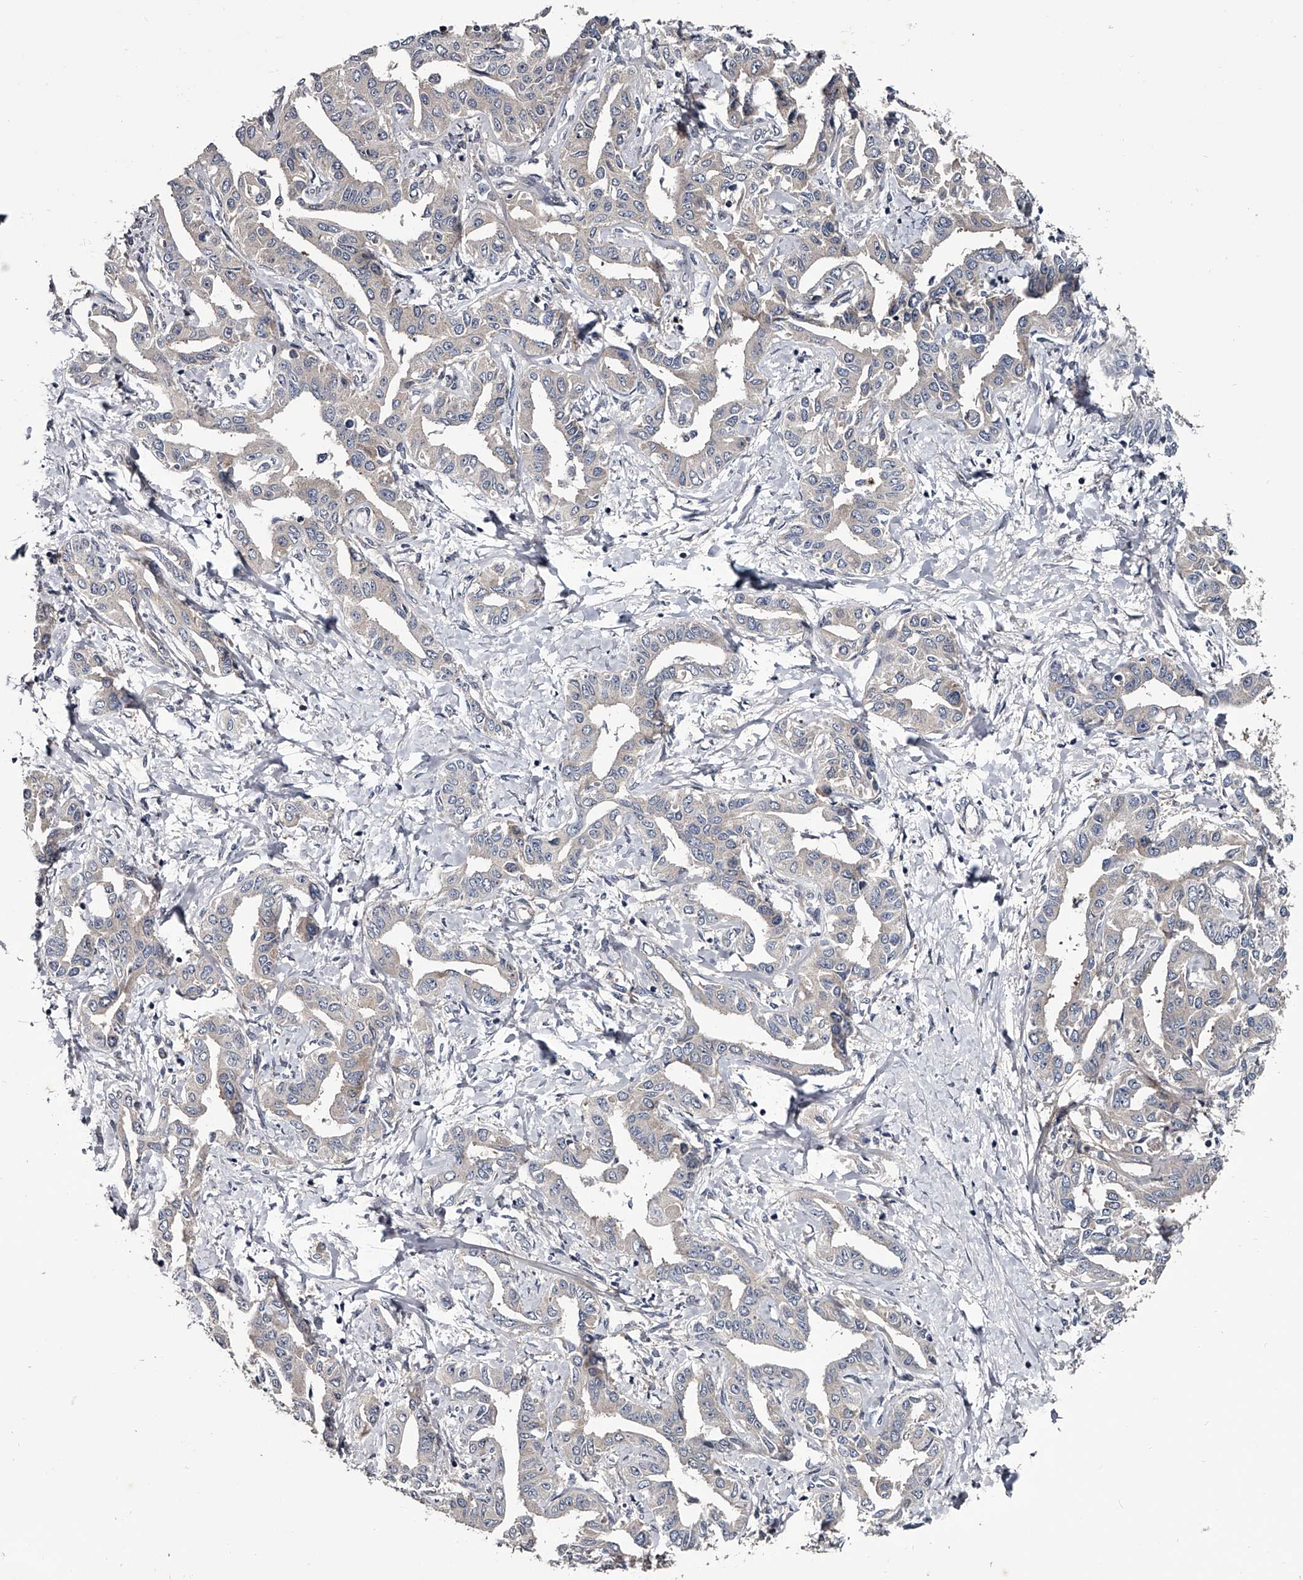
{"staining": {"intensity": "negative", "quantity": "none", "location": "none"}, "tissue": "liver cancer", "cell_type": "Tumor cells", "image_type": "cancer", "snomed": [{"axis": "morphology", "description": "Cholangiocarcinoma"}, {"axis": "topography", "description": "Liver"}], "caption": "Immunohistochemical staining of human liver cancer shows no significant expression in tumor cells.", "gene": "GAPVD1", "patient": {"sex": "male", "age": 59}}